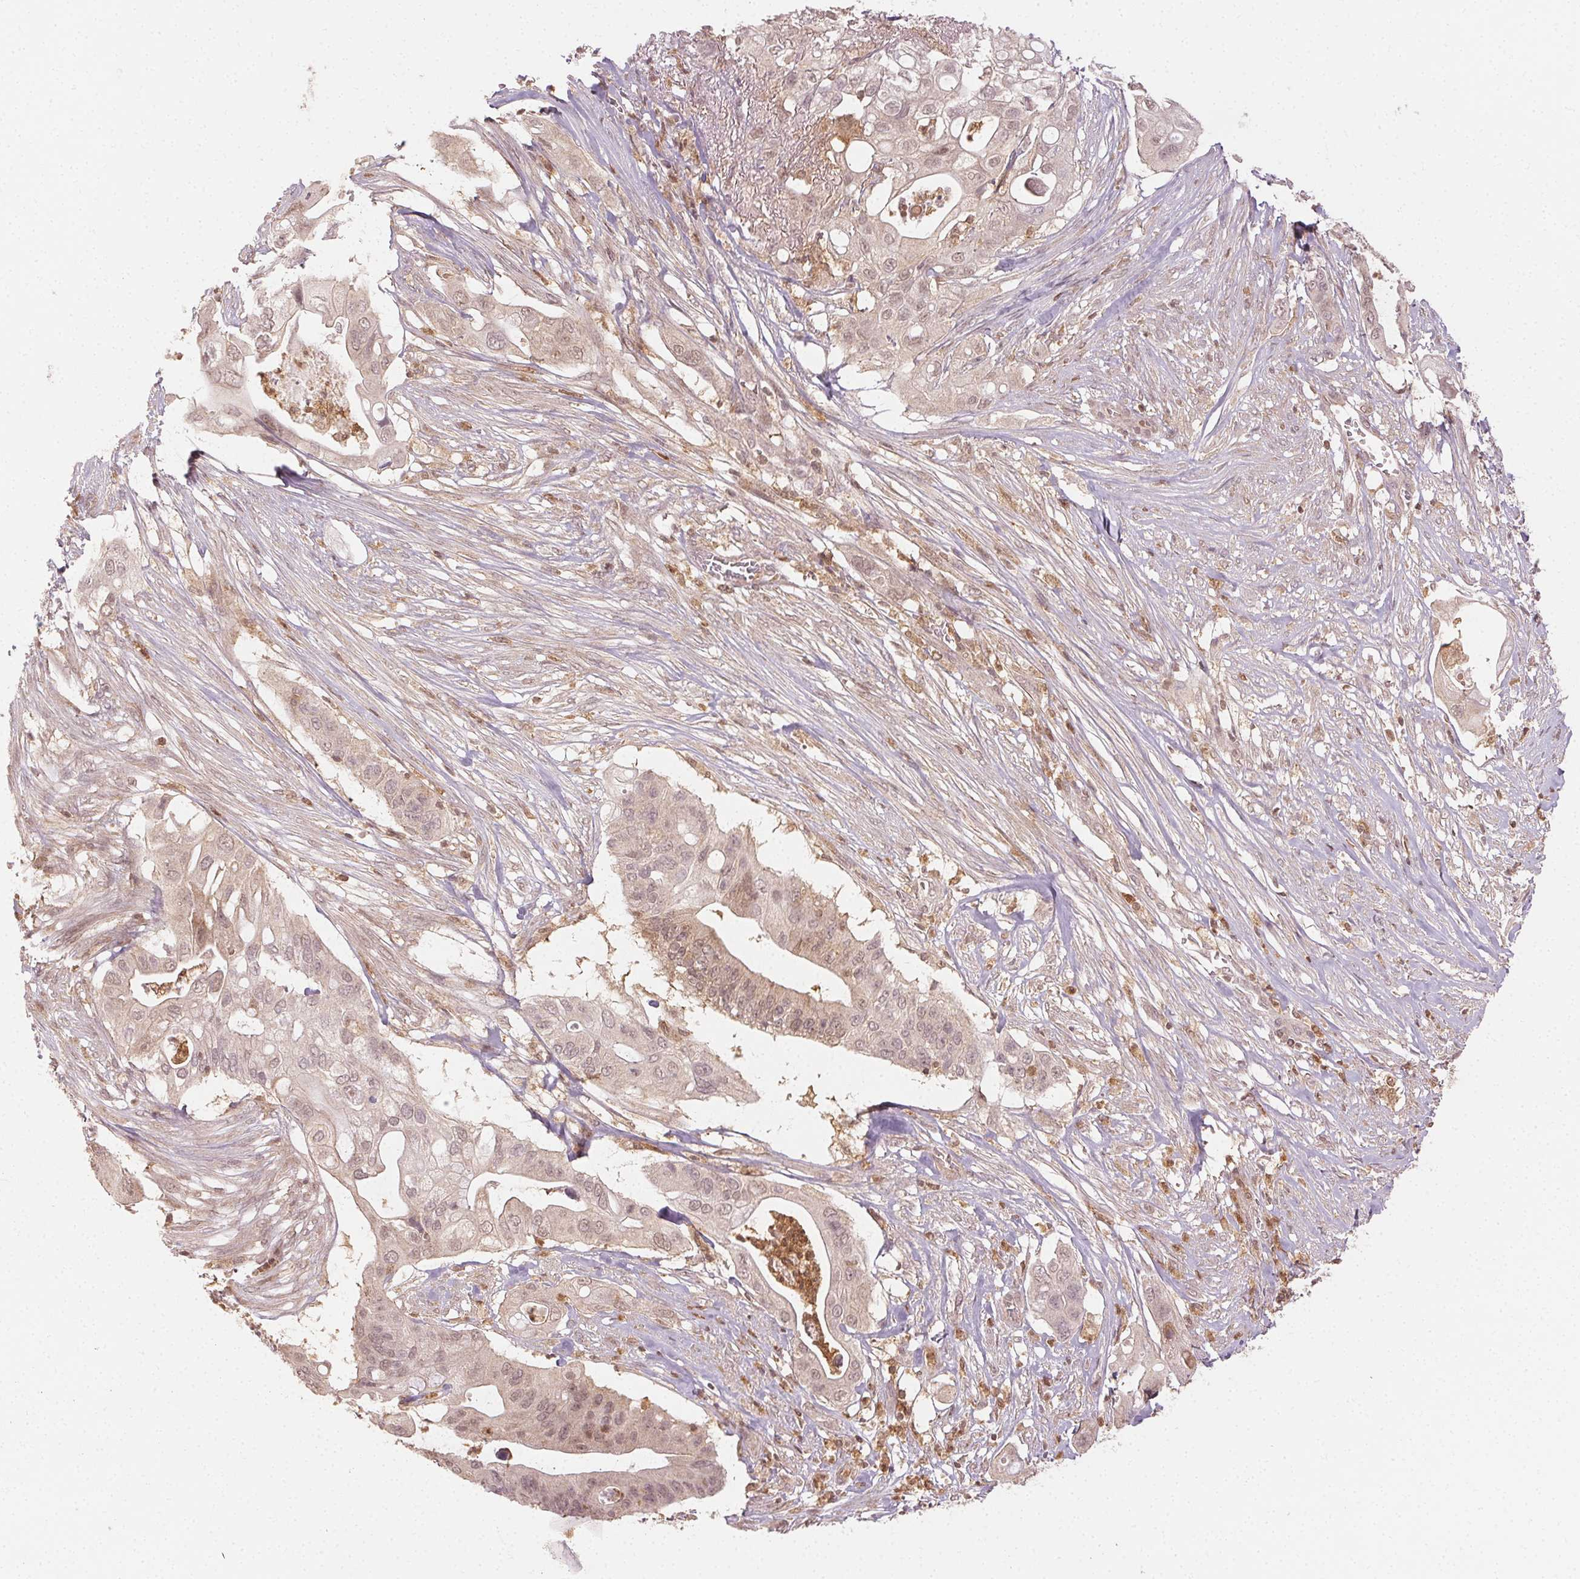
{"staining": {"intensity": "weak", "quantity": "25%-75%", "location": "nuclear"}, "tissue": "pancreatic cancer", "cell_type": "Tumor cells", "image_type": "cancer", "snomed": [{"axis": "morphology", "description": "Adenocarcinoma, NOS"}, {"axis": "topography", "description": "Pancreas"}], "caption": "Immunohistochemical staining of pancreatic cancer (adenocarcinoma) reveals low levels of weak nuclear protein positivity in approximately 25%-75% of tumor cells.", "gene": "MAPK14", "patient": {"sex": "female", "age": 72}}